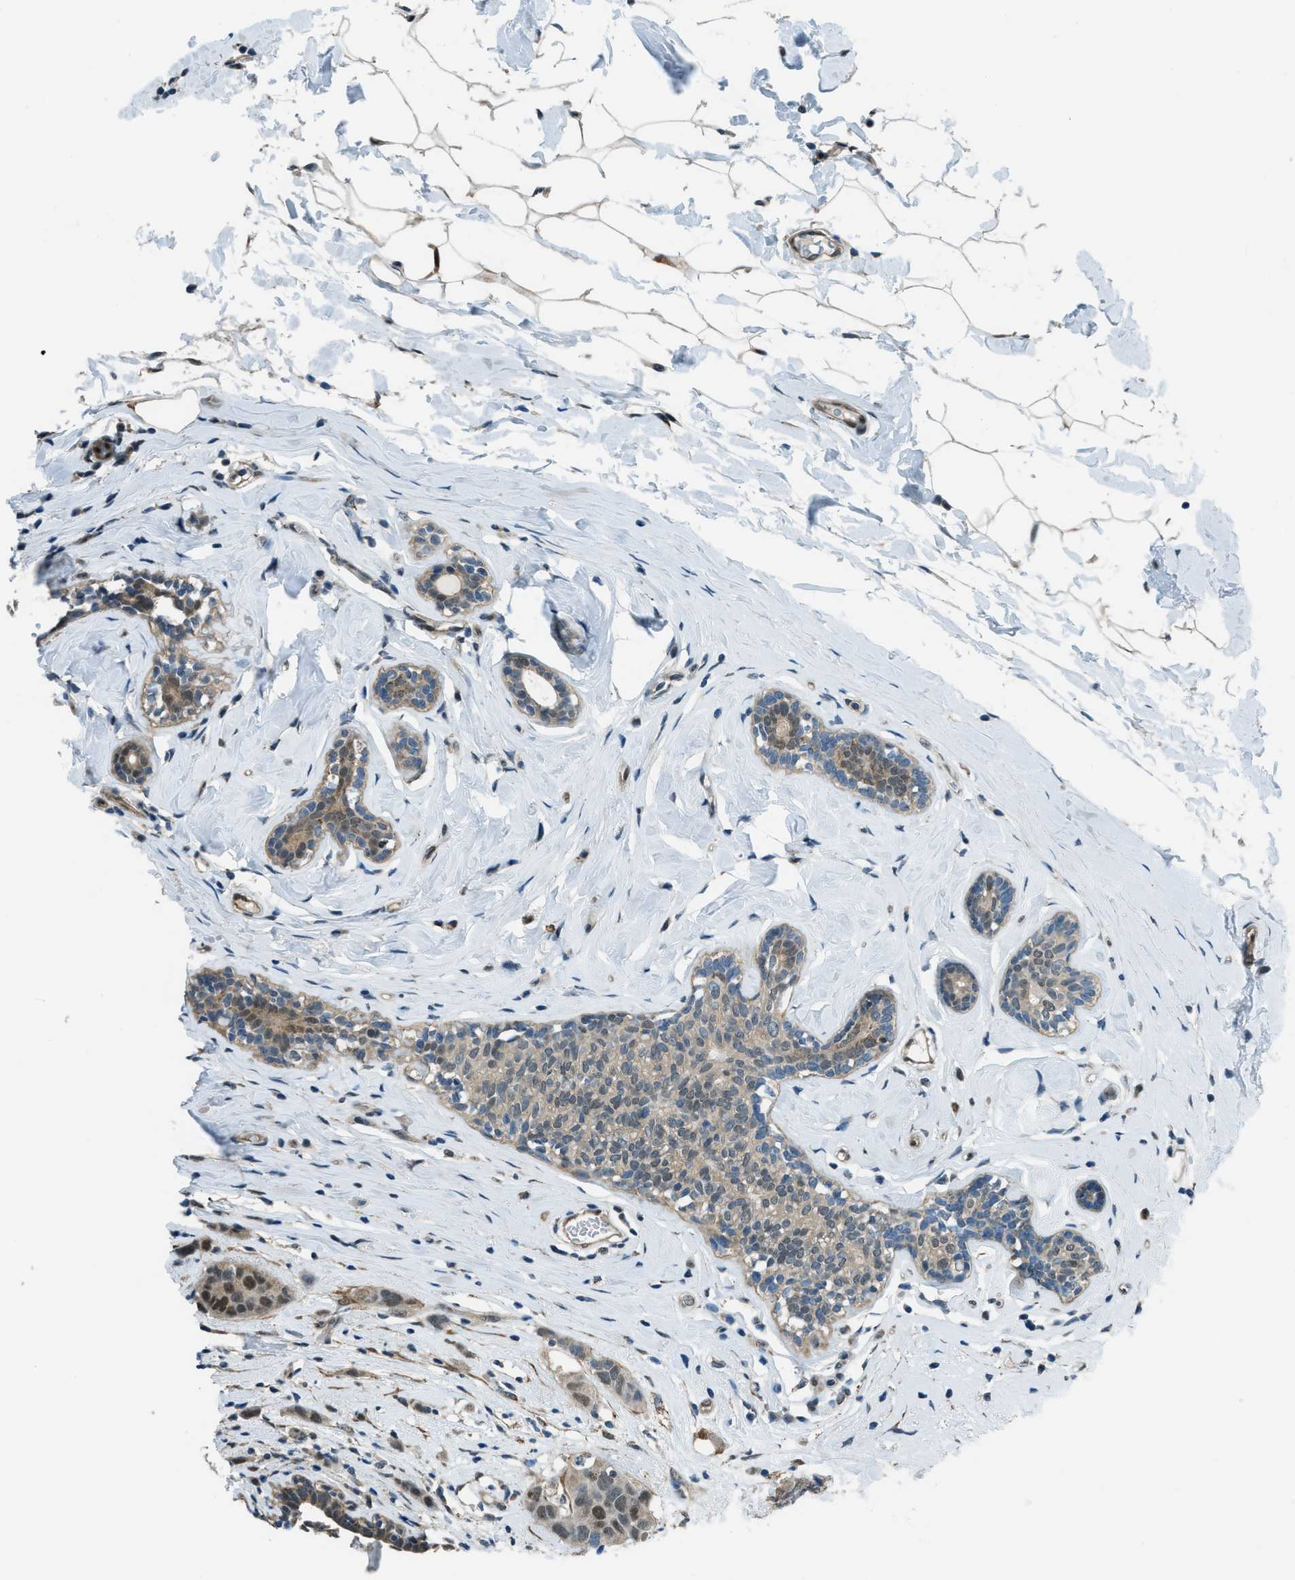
{"staining": {"intensity": "weak", "quantity": "25%-75%", "location": "cytoplasmic/membranous,nuclear"}, "tissue": "breast cancer", "cell_type": "Tumor cells", "image_type": "cancer", "snomed": [{"axis": "morphology", "description": "Normal tissue, NOS"}, {"axis": "morphology", "description": "Duct carcinoma"}, {"axis": "topography", "description": "Breast"}], "caption": "Immunohistochemistry (IHC) photomicrograph of breast invasive ductal carcinoma stained for a protein (brown), which displays low levels of weak cytoplasmic/membranous and nuclear expression in approximately 25%-75% of tumor cells.", "gene": "NPEPL1", "patient": {"sex": "female", "age": 50}}